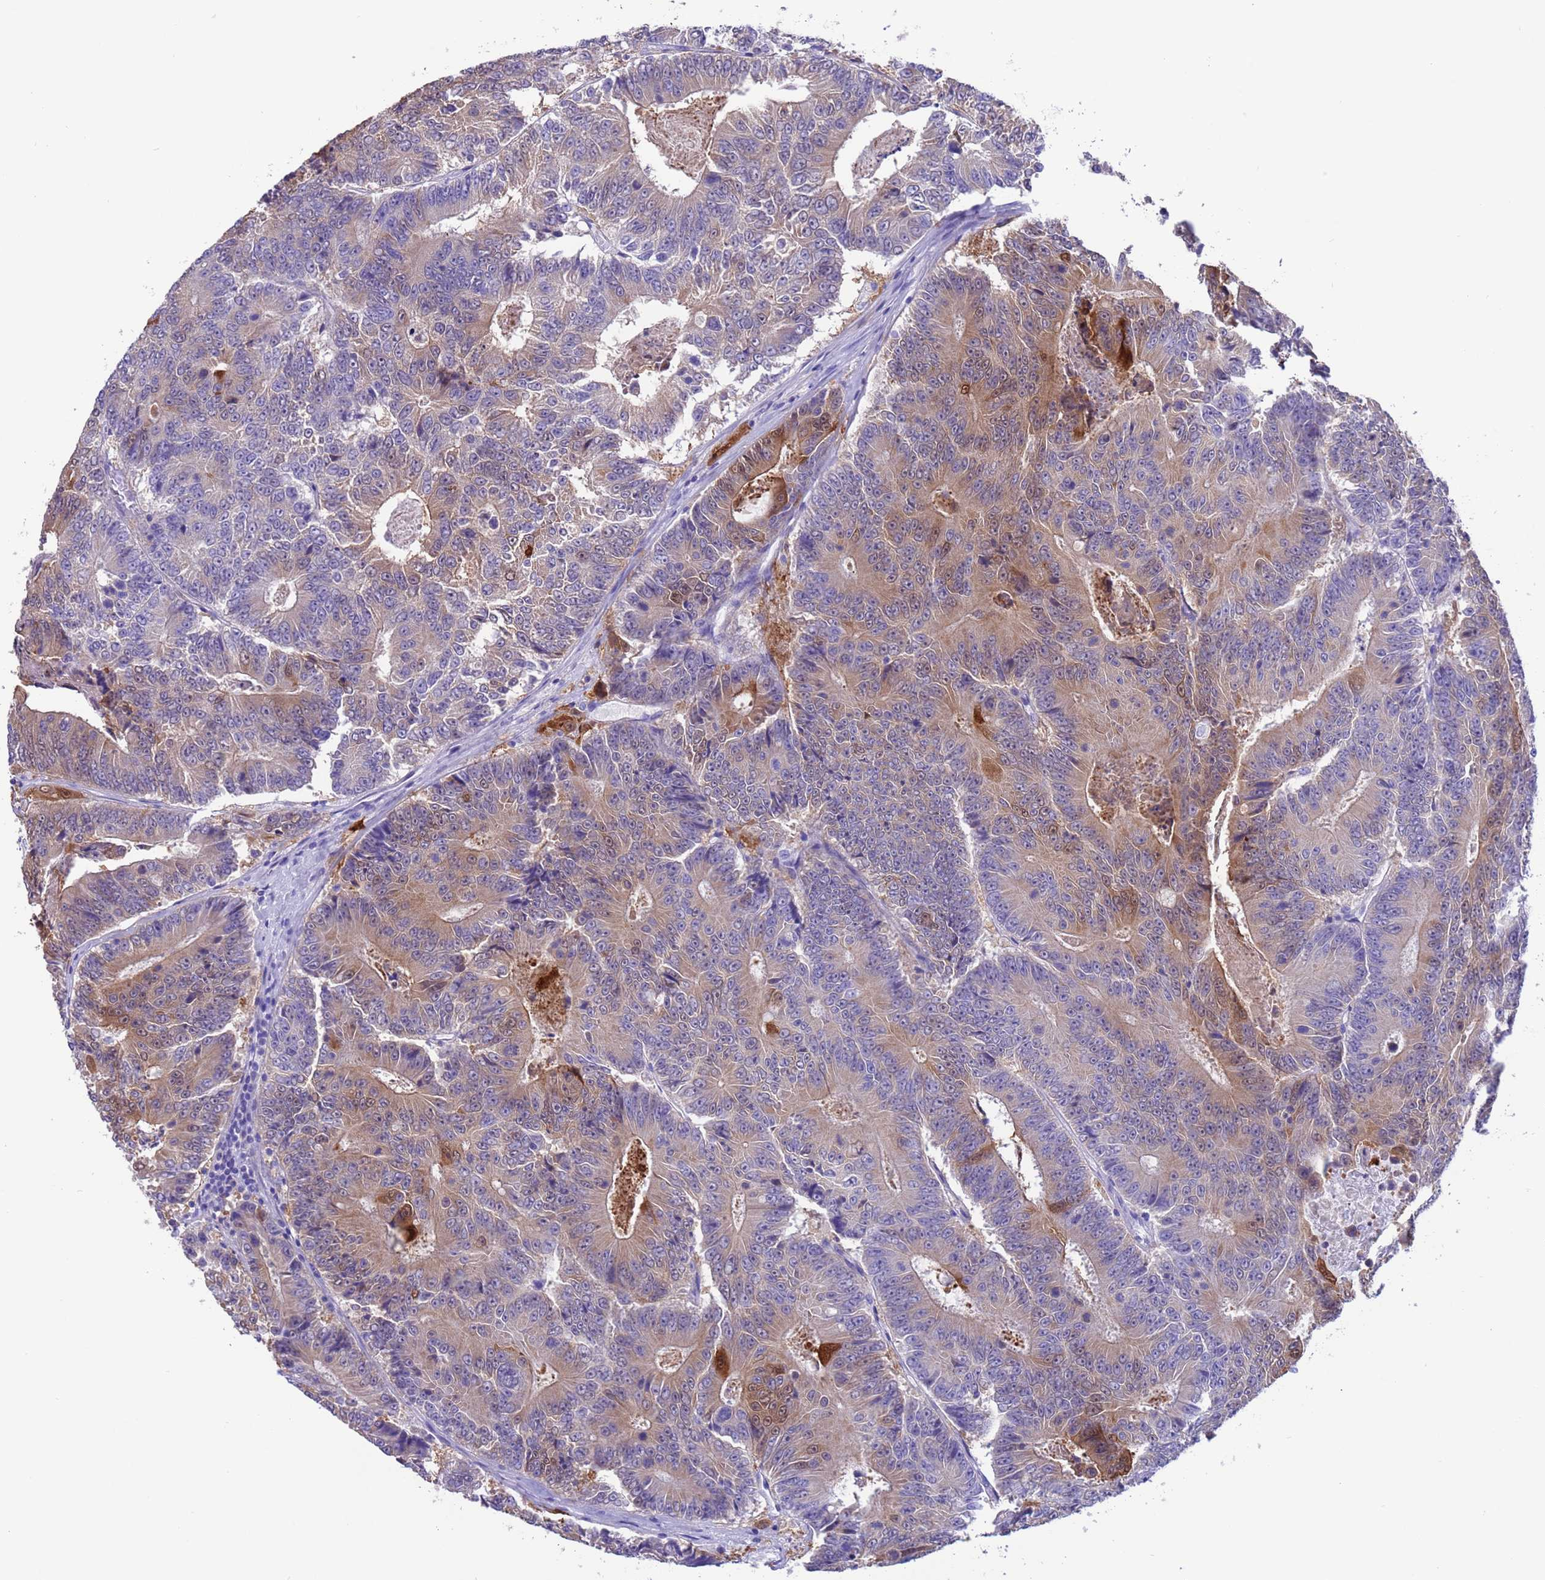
{"staining": {"intensity": "moderate", "quantity": "<25%", "location": "cytoplasmic/membranous,nuclear"}, "tissue": "colorectal cancer", "cell_type": "Tumor cells", "image_type": "cancer", "snomed": [{"axis": "morphology", "description": "Adenocarcinoma, NOS"}, {"axis": "topography", "description": "Colon"}], "caption": "Protein expression analysis of human colorectal adenocarcinoma reveals moderate cytoplasmic/membranous and nuclear expression in approximately <25% of tumor cells. The protein is stained brown, and the nuclei are stained in blue (DAB IHC with brightfield microscopy, high magnification).", "gene": "C6orf47", "patient": {"sex": "male", "age": 83}}